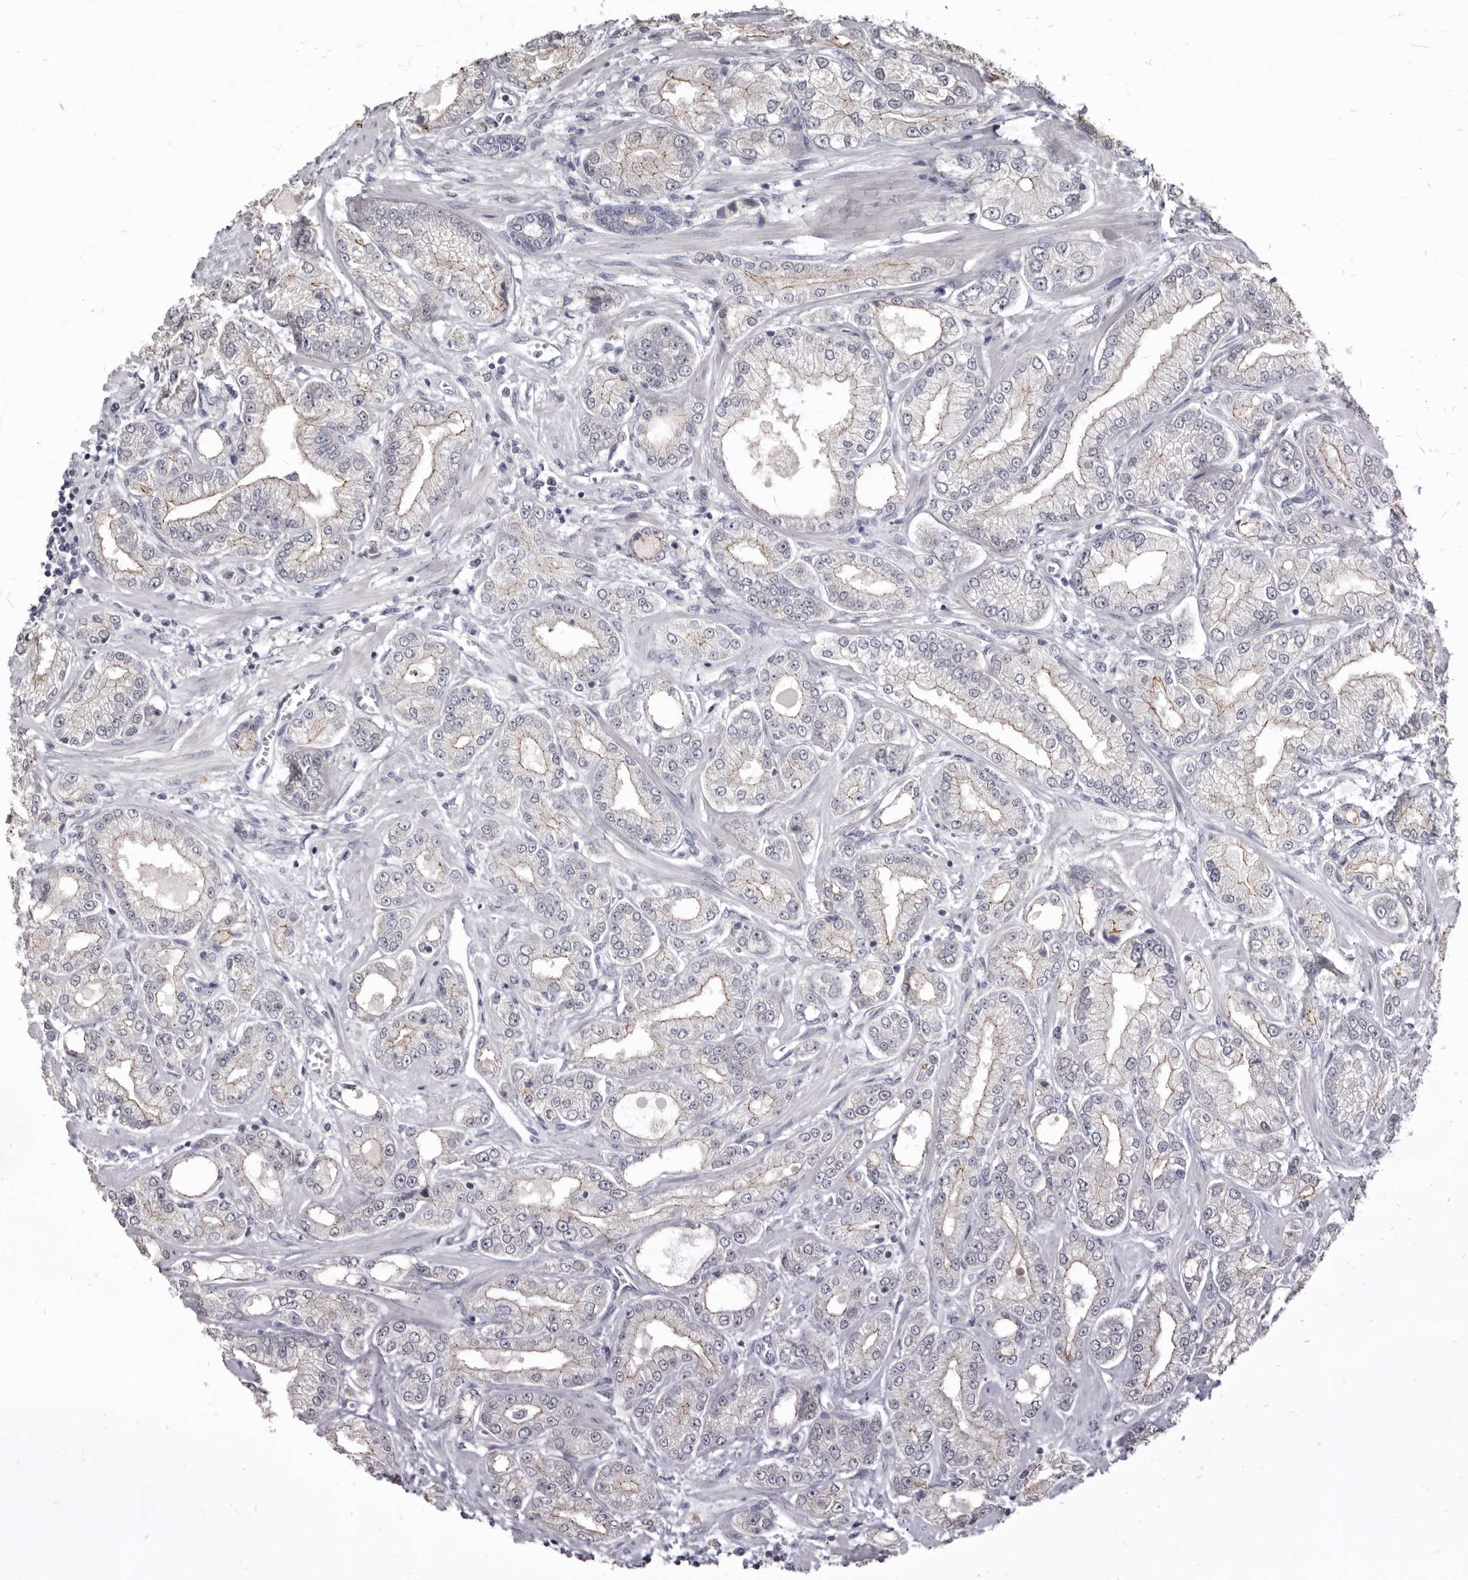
{"staining": {"intensity": "moderate", "quantity": ">75%", "location": "cytoplasmic/membranous"}, "tissue": "prostate cancer", "cell_type": "Tumor cells", "image_type": "cancer", "snomed": [{"axis": "morphology", "description": "Adenocarcinoma, Low grade"}, {"axis": "topography", "description": "Prostate"}], "caption": "Immunohistochemistry (DAB (3,3'-diaminobenzidine)) staining of prostate low-grade adenocarcinoma shows moderate cytoplasmic/membranous protein staining in about >75% of tumor cells.", "gene": "CGN", "patient": {"sex": "male", "age": 62}}